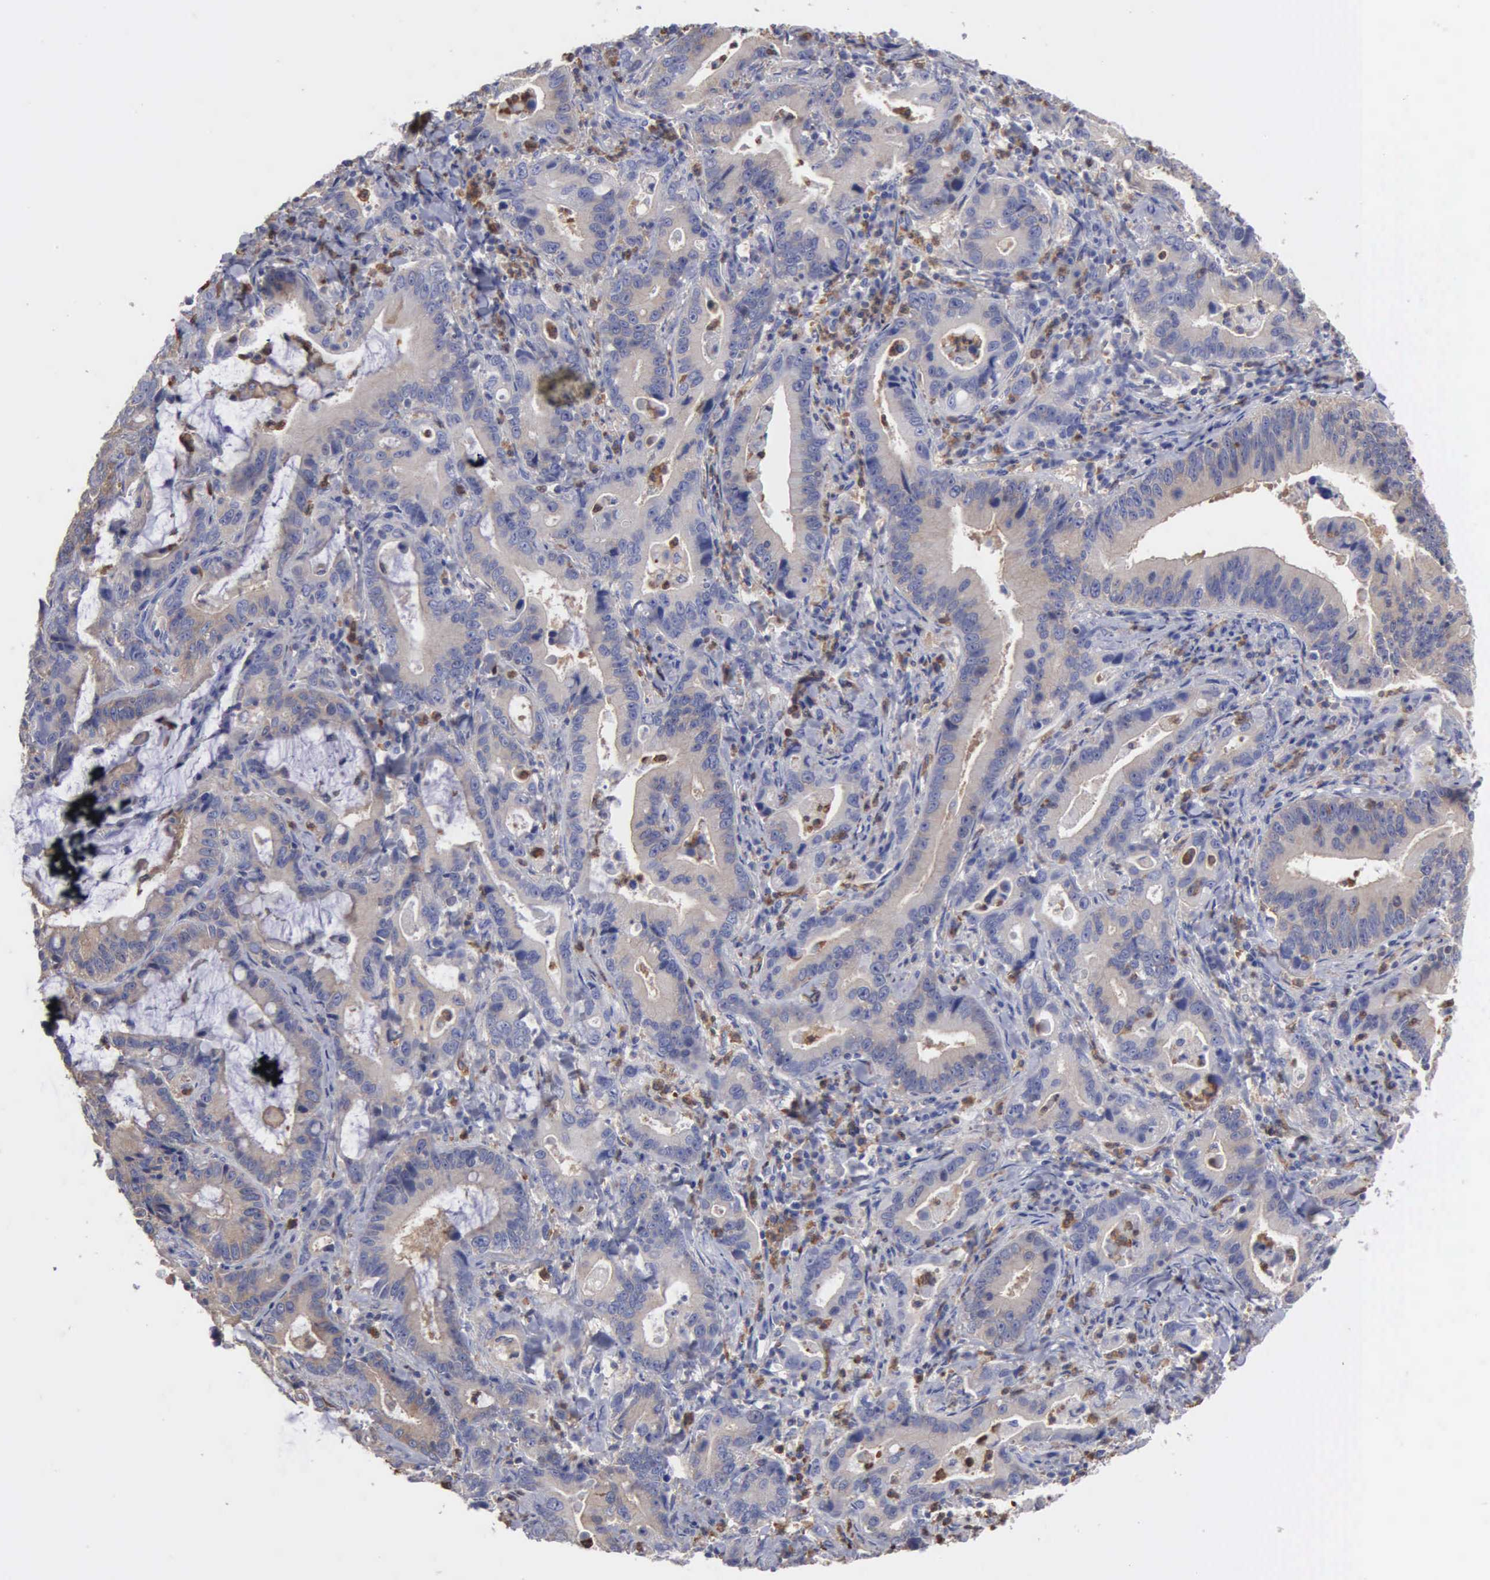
{"staining": {"intensity": "weak", "quantity": "25%-75%", "location": "cytoplasmic/membranous"}, "tissue": "stomach cancer", "cell_type": "Tumor cells", "image_type": "cancer", "snomed": [{"axis": "morphology", "description": "Adenocarcinoma, NOS"}, {"axis": "topography", "description": "Stomach, upper"}], "caption": "Approximately 25%-75% of tumor cells in stomach cancer show weak cytoplasmic/membranous protein positivity as visualized by brown immunohistochemical staining.", "gene": "G6PD", "patient": {"sex": "male", "age": 63}}